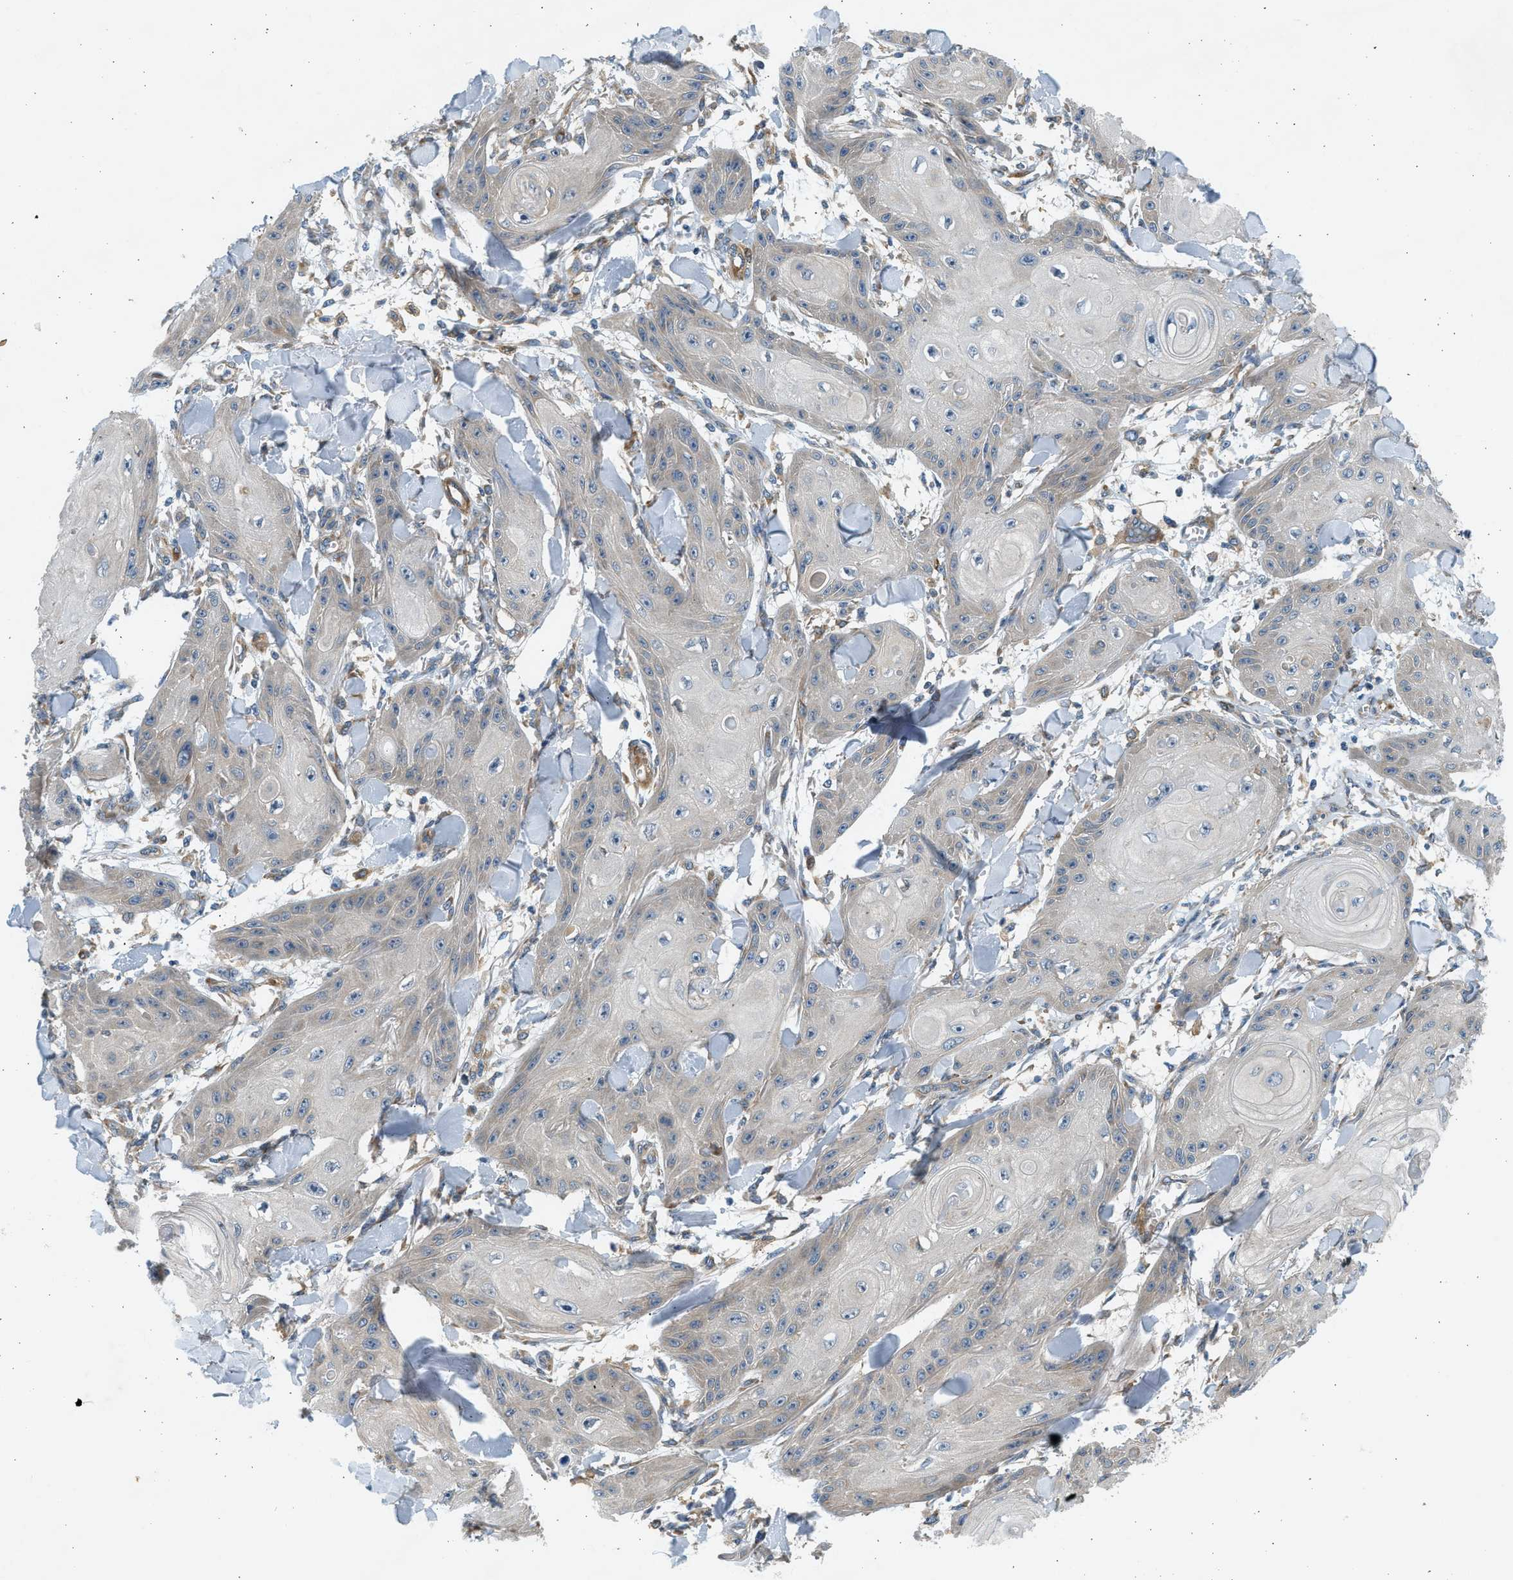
{"staining": {"intensity": "negative", "quantity": "none", "location": "none"}, "tissue": "skin cancer", "cell_type": "Tumor cells", "image_type": "cancer", "snomed": [{"axis": "morphology", "description": "Squamous cell carcinoma, NOS"}, {"axis": "topography", "description": "Skin"}], "caption": "Squamous cell carcinoma (skin) stained for a protein using immunohistochemistry reveals no staining tumor cells.", "gene": "KDELR2", "patient": {"sex": "male", "age": 74}}